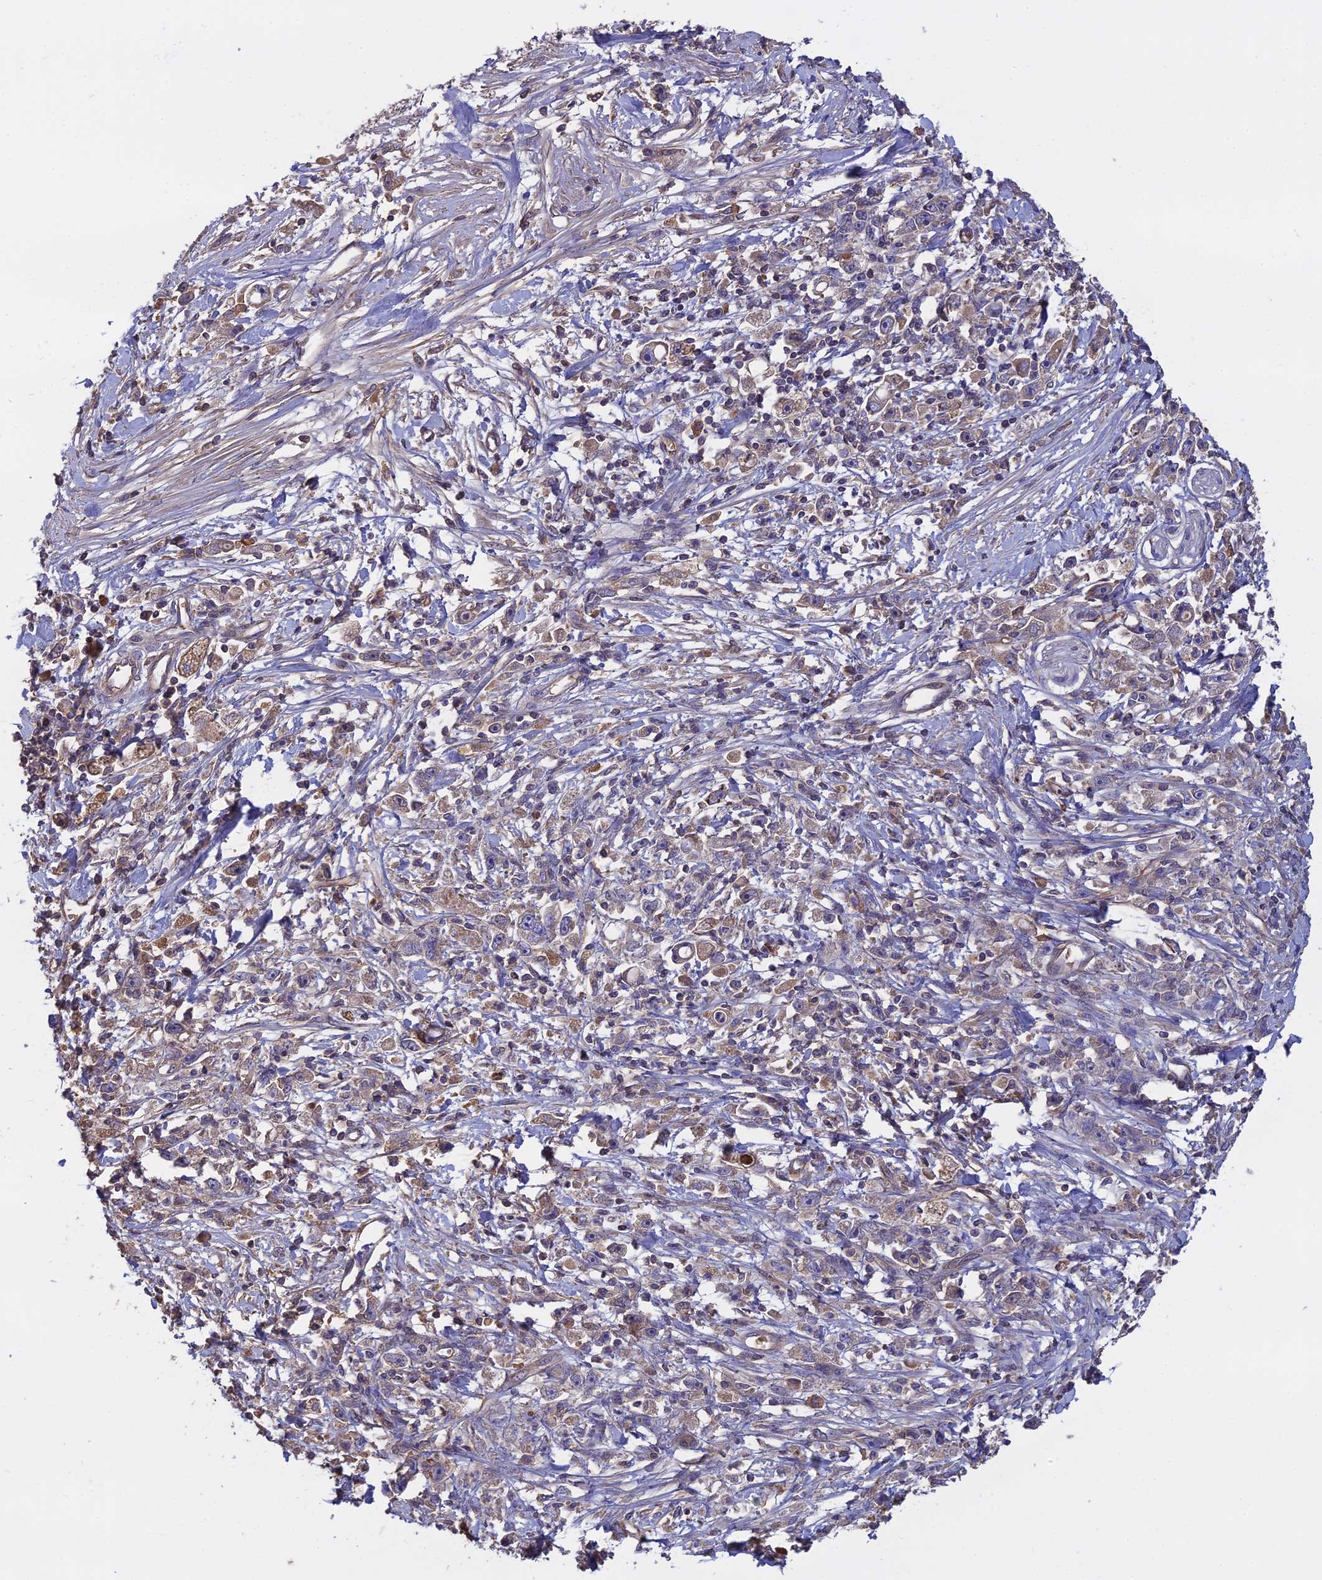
{"staining": {"intensity": "negative", "quantity": "none", "location": "none"}, "tissue": "stomach cancer", "cell_type": "Tumor cells", "image_type": "cancer", "snomed": [{"axis": "morphology", "description": "Adenocarcinoma, NOS"}, {"axis": "topography", "description": "Stomach"}], "caption": "A micrograph of human adenocarcinoma (stomach) is negative for staining in tumor cells. (IHC, brightfield microscopy, high magnification).", "gene": "GALR2", "patient": {"sex": "female", "age": 59}}